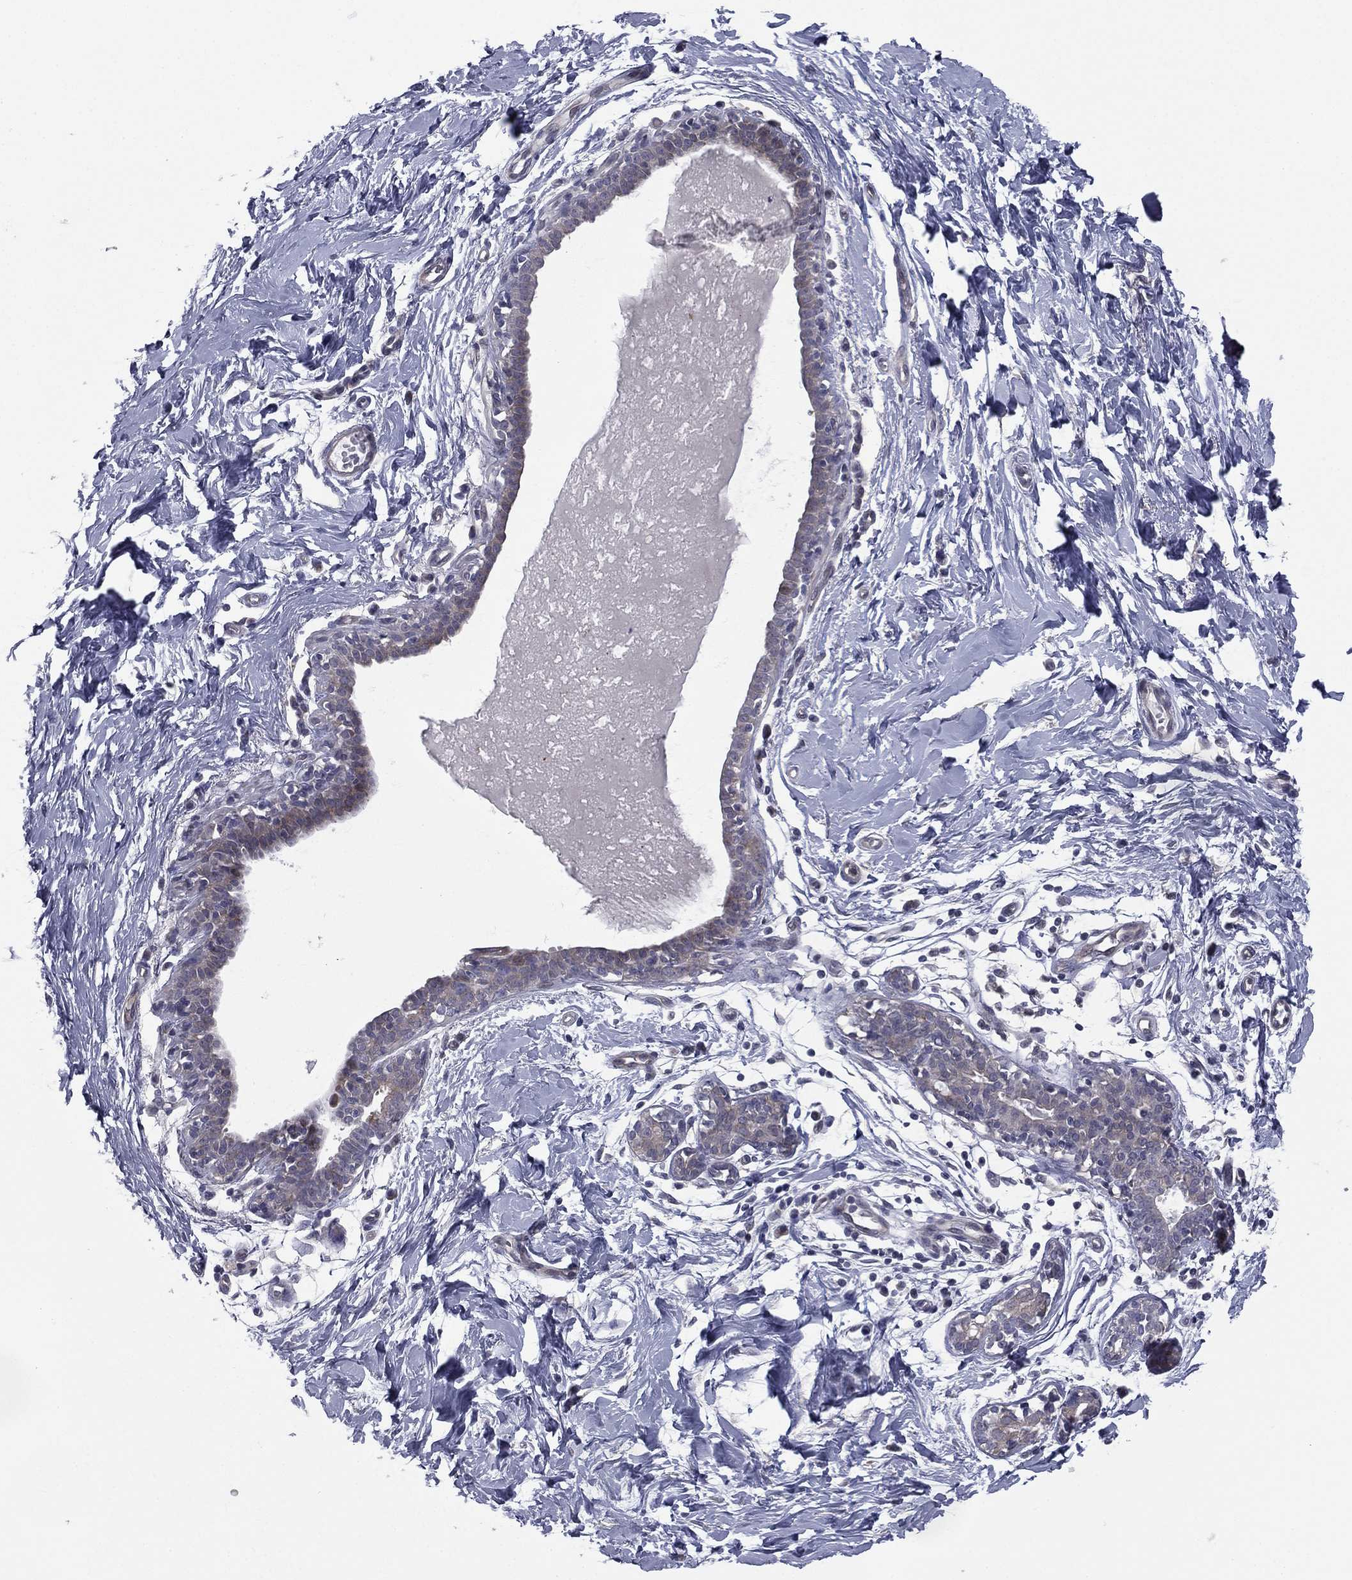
{"staining": {"intensity": "negative", "quantity": "none", "location": "none"}, "tissue": "breast", "cell_type": "Adipocytes", "image_type": "normal", "snomed": [{"axis": "morphology", "description": "Normal tissue, NOS"}, {"axis": "topography", "description": "Breast"}], "caption": "Immunohistochemistry of normal breast shows no positivity in adipocytes.", "gene": "ACTRT2", "patient": {"sex": "female", "age": 37}}